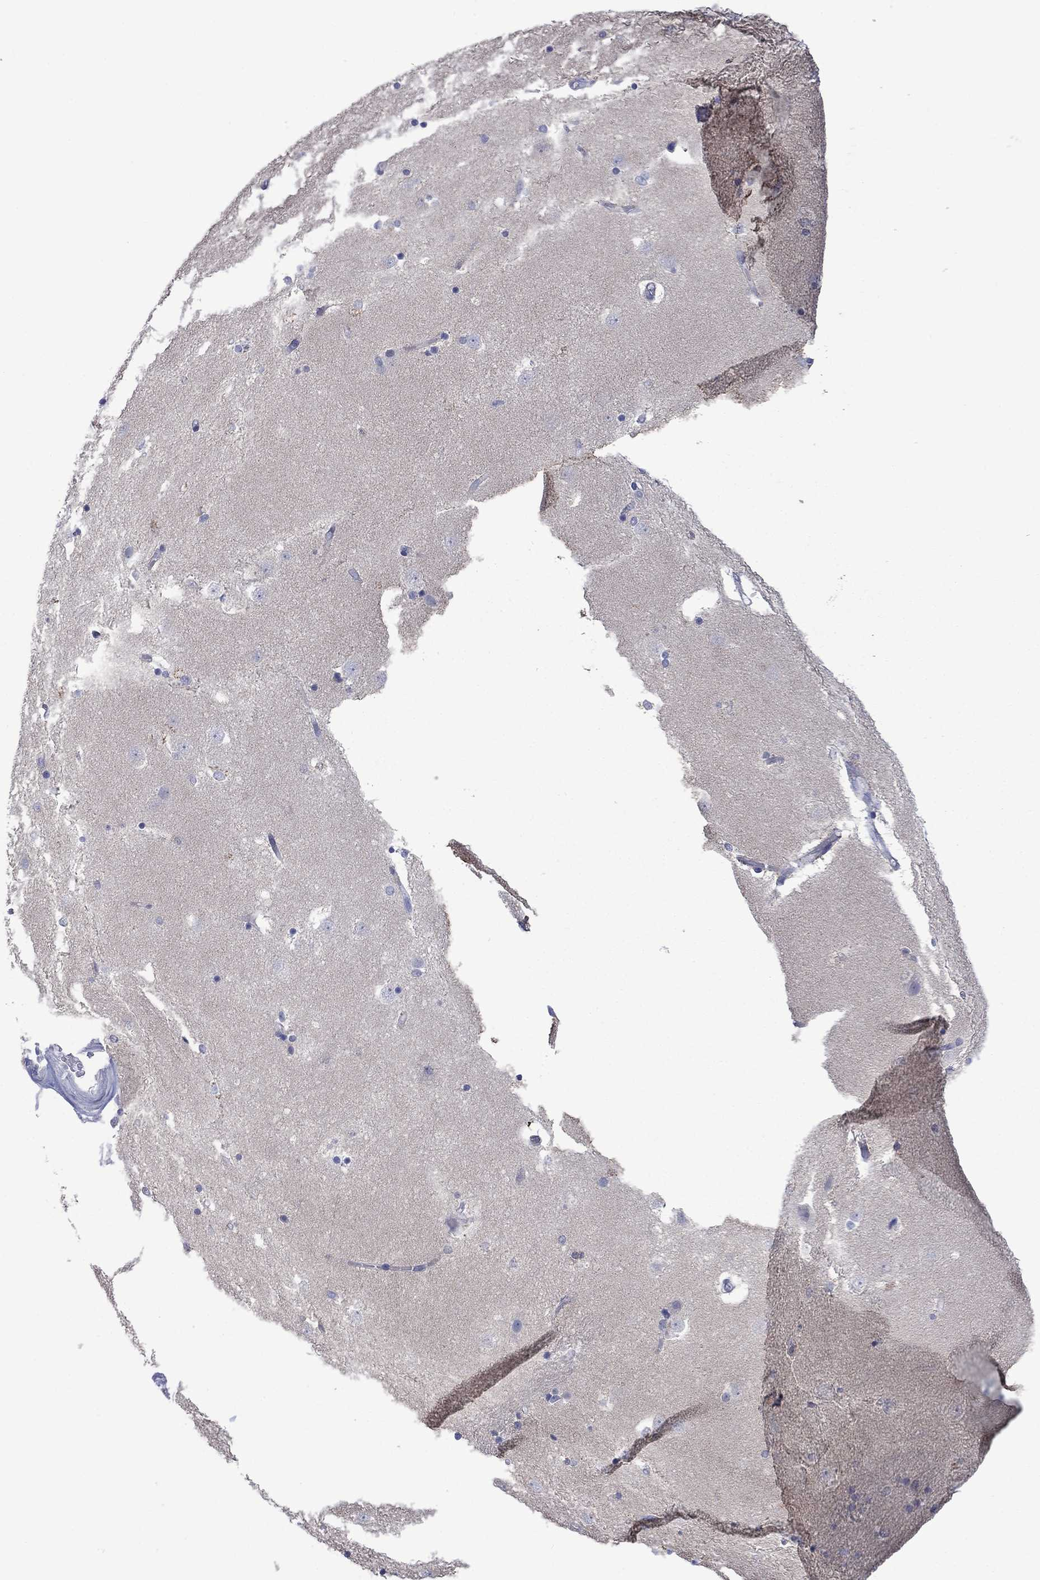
{"staining": {"intensity": "negative", "quantity": "none", "location": "none"}, "tissue": "caudate", "cell_type": "Glial cells", "image_type": "normal", "snomed": [{"axis": "morphology", "description": "Normal tissue, NOS"}, {"axis": "topography", "description": "Lateral ventricle wall"}], "caption": "Caudate was stained to show a protein in brown. There is no significant expression in glial cells. The staining was performed using DAB (3,3'-diaminobenzidine) to visualize the protein expression in brown, while the nuclei were stained in blue with hematoxylin (Magnification: 20x).", "gene": "FER1L6", "patient": {"sex": "male", "age": 51}}